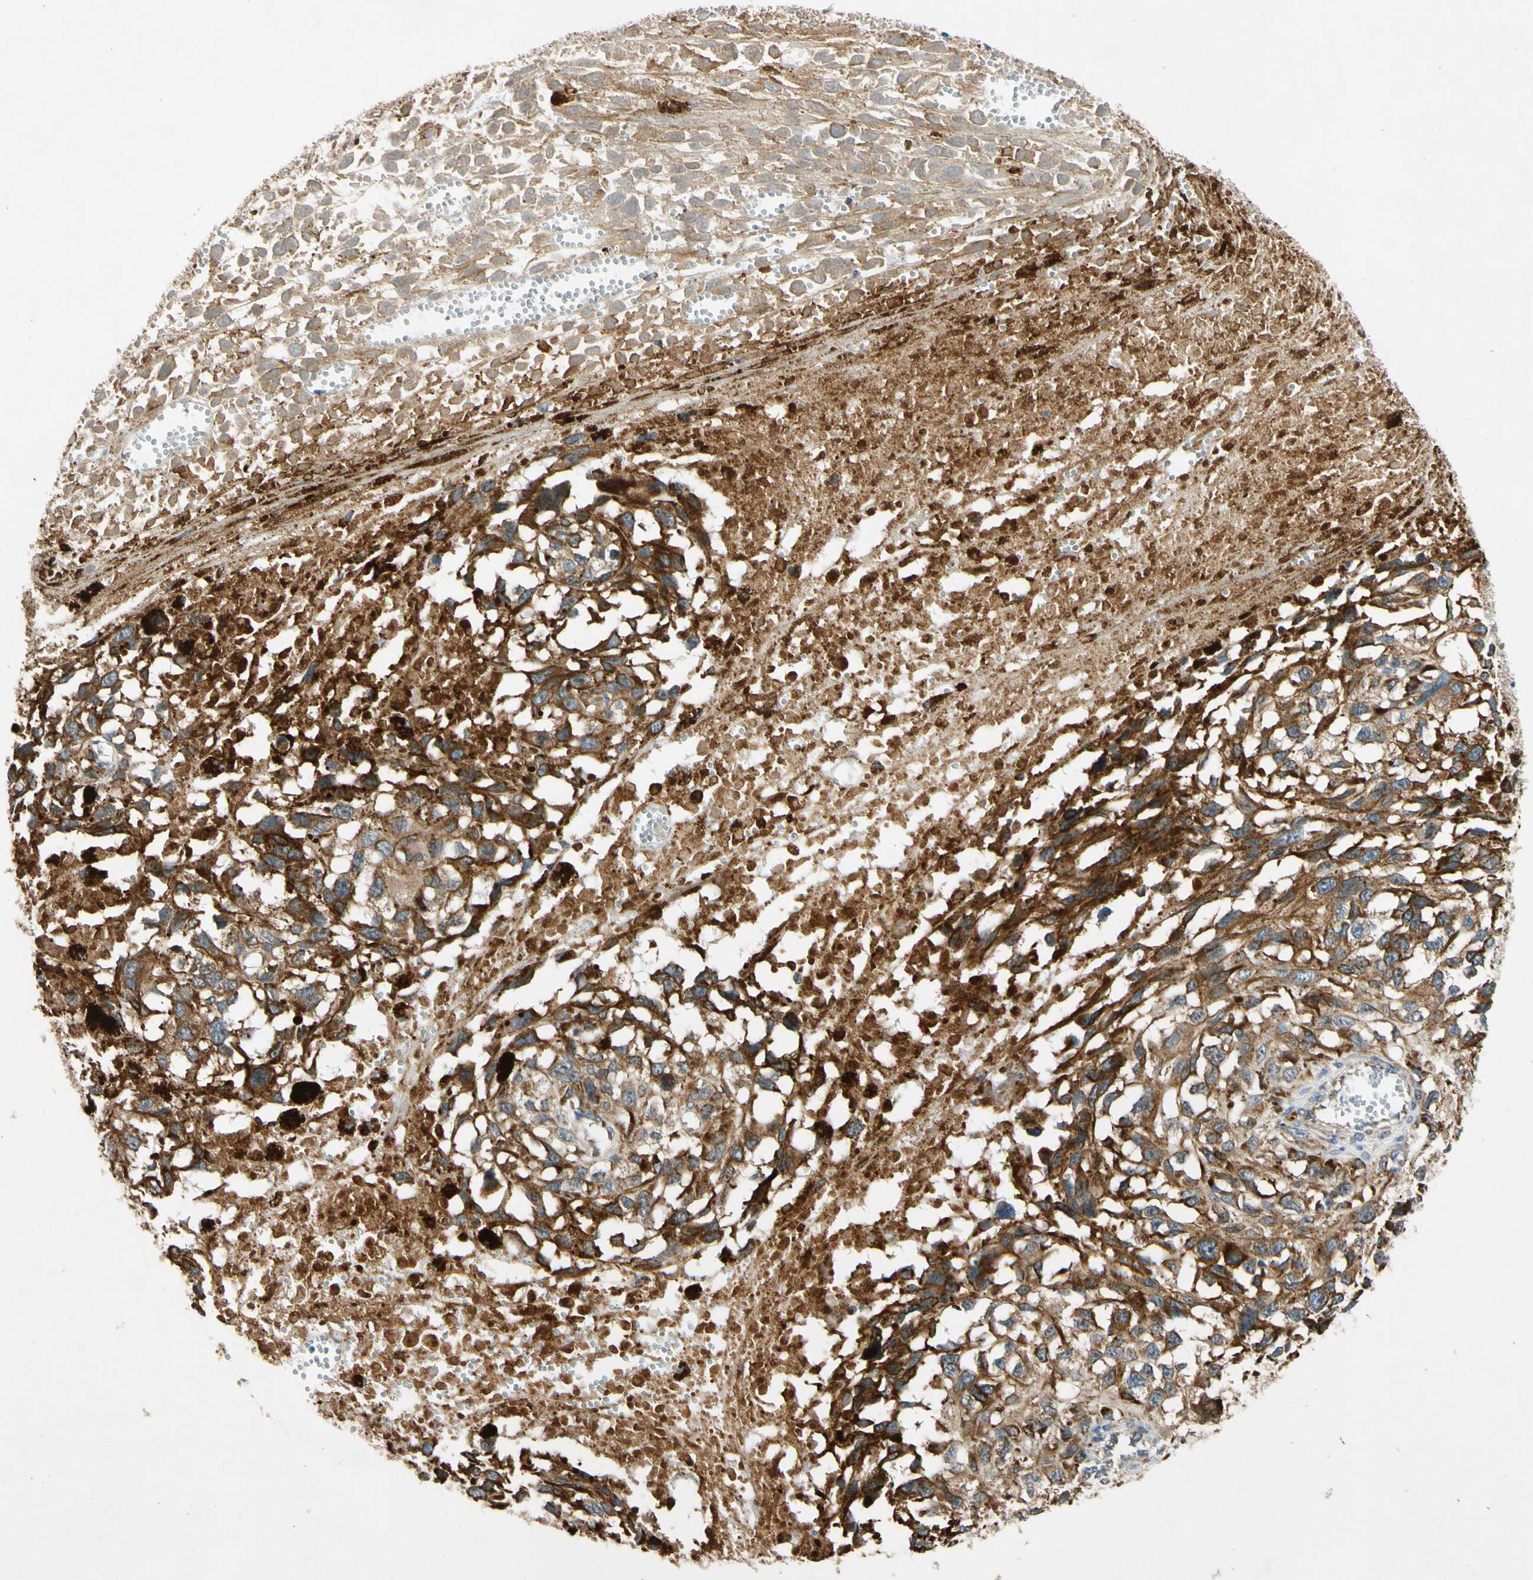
{"staining": {"intensity": "strong", "quantity": ">75%", "location": "cytoplasmic/membranous"}, "tissue": "melanoma", "cell_type": "Tumor cells", "image_type": "cancer", "snomed": [{"axis": "morphology", "description": "Malignant melanoma, Metastatic site"}, {"axis": "topography", "description": "Lymph node"}], "caption": "Melanoma stained with immunohistochemistry exhibits strong cytoplasmic/membranous expression in approximately >75% of tumor cells. Nuclei are stained in blue.", "gene": "MST1R", "patient": {"sex": "male", "age": 59}}